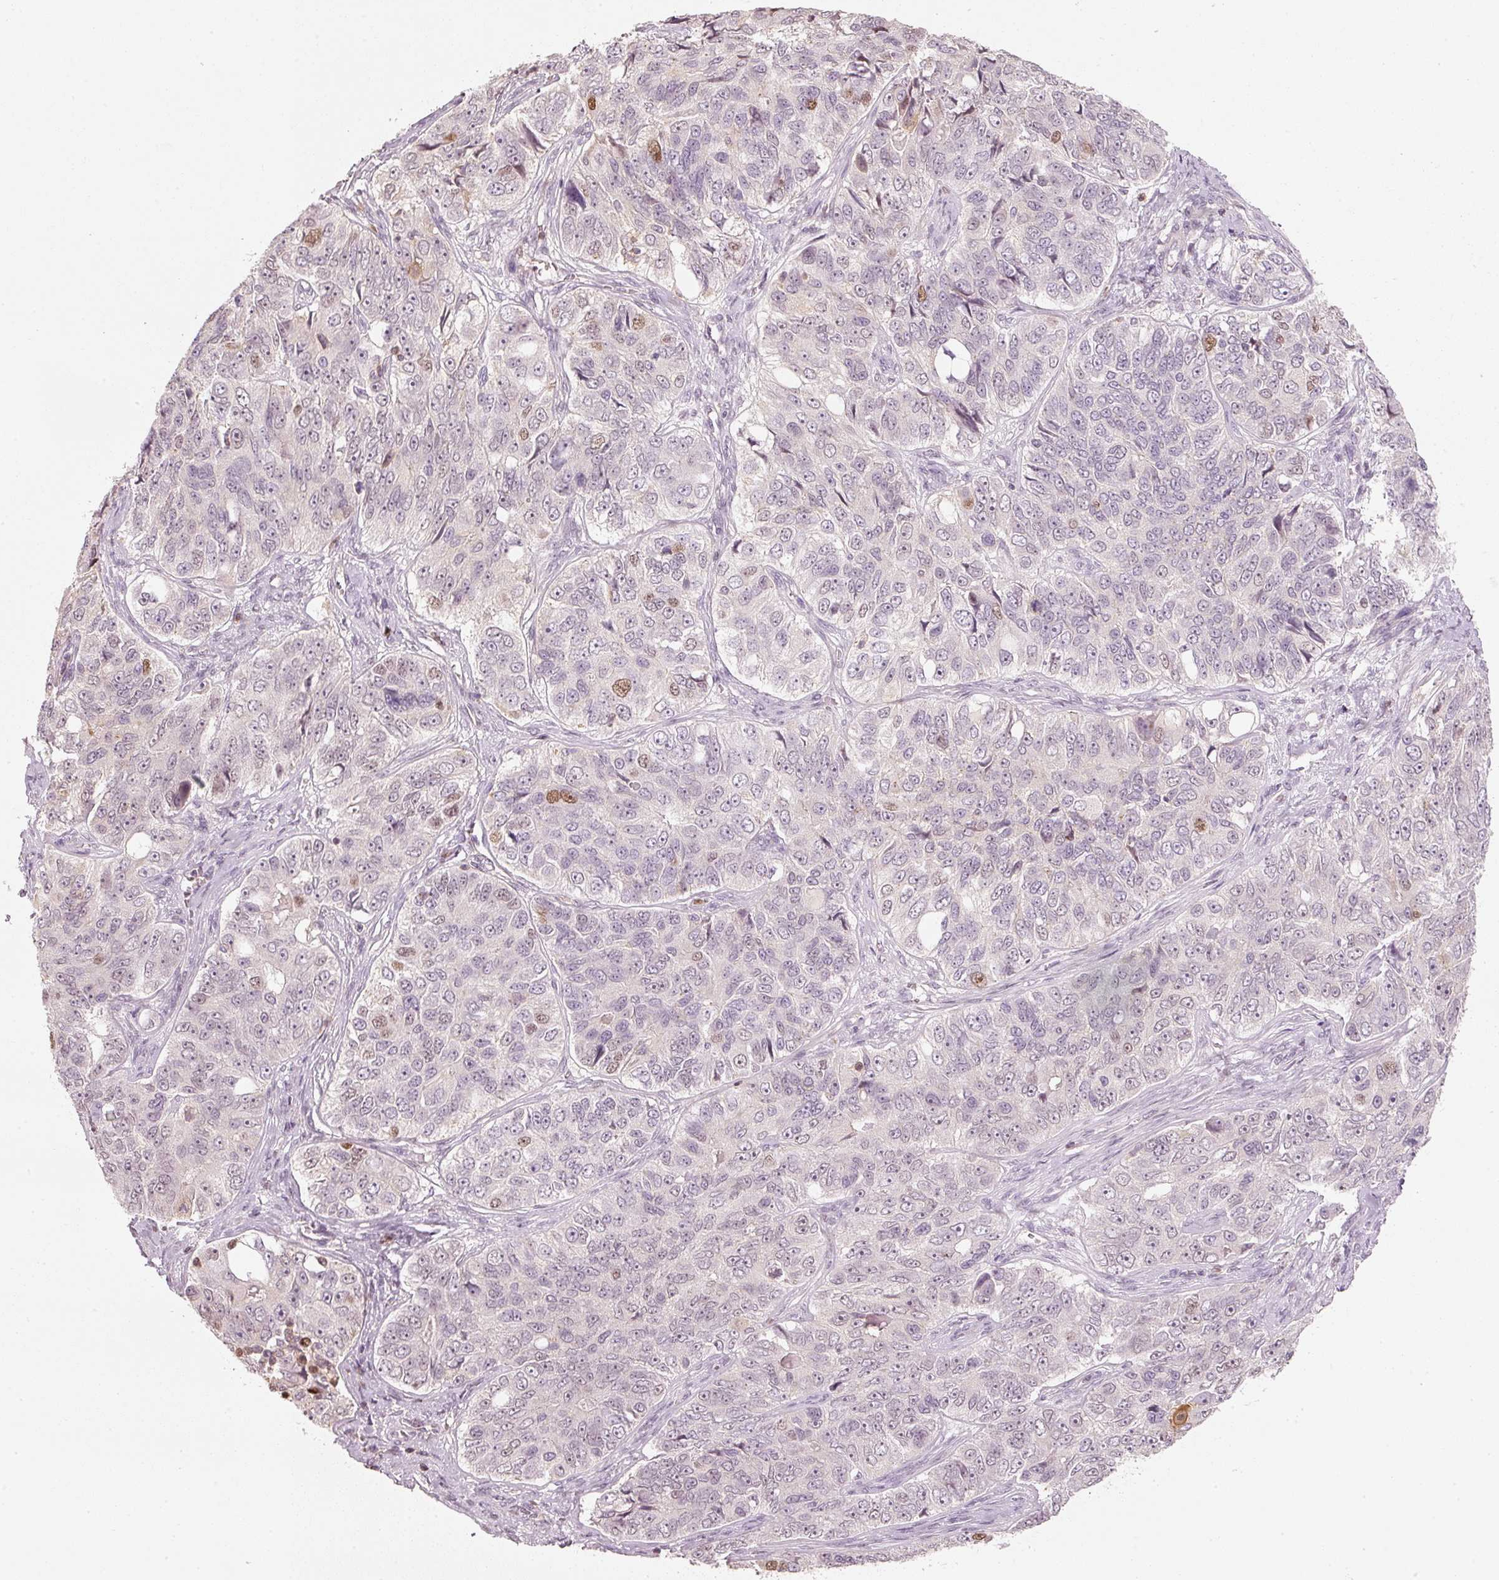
{"staining": {"intensity": "moderate", "quantity": "<25%", "location": "nuclear"}, "tissue": "ovarian cancer", "cell_type": "Tumor cells", "image_type": "cancer", "snomed": [{"axis": "morphology", "description": "Carcinoma, endometroid"}, {"axis": "topography", "description": "Ovary"}], "caption": "Protein staining displays moderate nuclear expression in approximately <25% of tumor cells in endometroid carcinoma (ovarian).", "gene": "TREX2", "patient": {"sex": "female", "age": 51}}